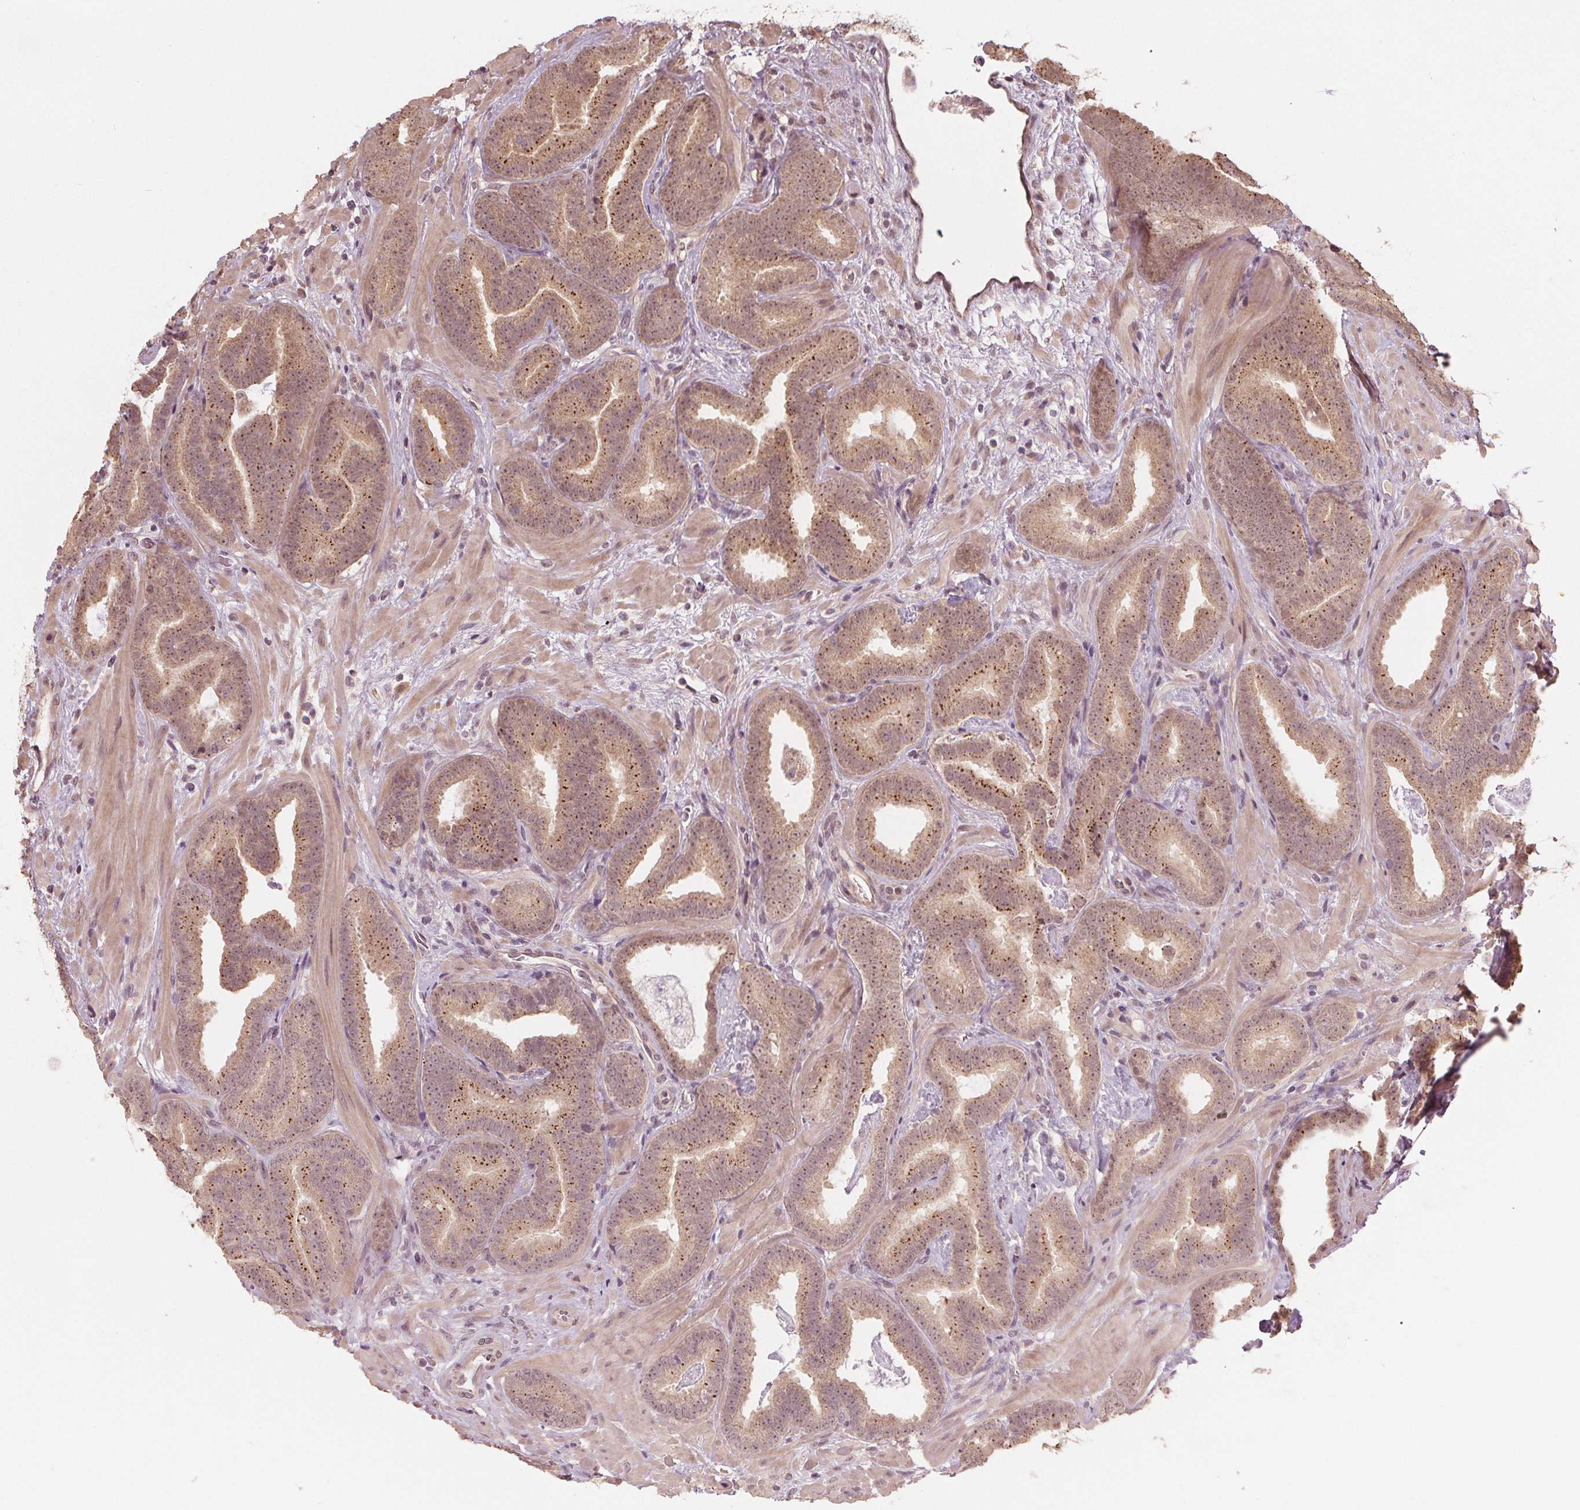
{"staining": {"intensity": "strong", "quantity": "25%-75%", "location": "cytoplasmic/membranous,nuclear"}, "tissue": "prostate cancer", "cell_type": "Tumor cells", "image_type": "cancer", "snomed": [{"axis": "morphology", "description": "Adenocarcinoma, Low grade"}, {"axis": "topography", "description": "Prostate"}], "caption": "Immunohistochemistry (IHC) staining of prostate low-grade adenocarcinoma, which shows high levels of strong cytoplasmic/membranous and nuclear expression in about 25%-75% of tumor cells indicating strong cytoplasmic/membranous and nuclear protein expression. The staining was performed using DAB (3,3'-diaminobenzidine) (brown) for protein detection and nuclei were counterstained in hematoxylin (blue).", "gene": "CLBA1", "patient": {"sex": "male", "age": 63}}